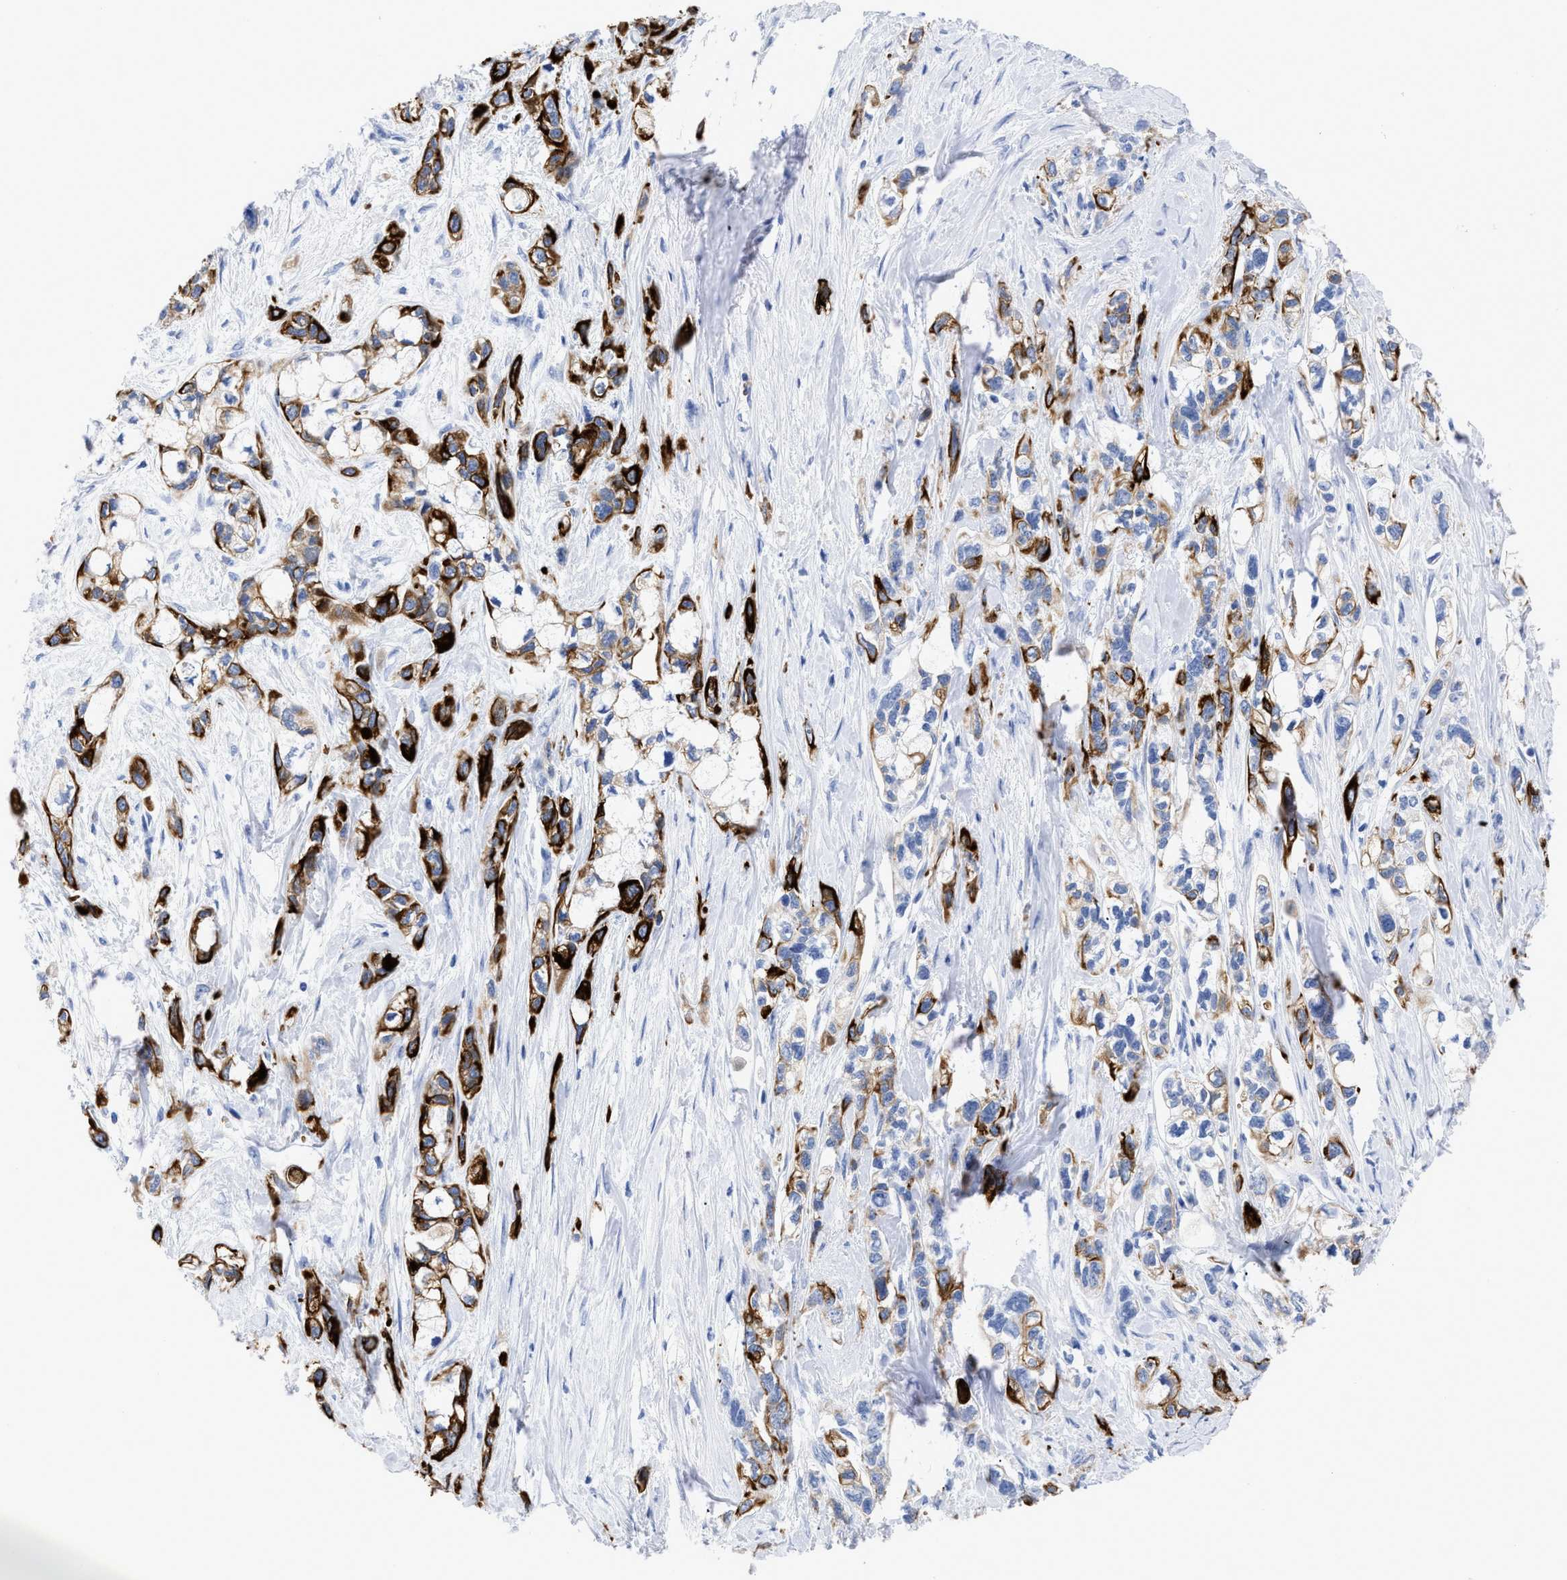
{"staining": {"intensity": "strong", "quantity": "25%-75%", "location": "cytoplasmic/membranous"}, "tissue": "pancreatic cancer", "cell_type": "Tumor cells", "image_type": "cancer", "snomed": [{"axis": "morphology", "description": "Adenocarcinoma, NOS"}, {"axis": "topography", "description": "Pancreas"}], "caption": "Pancreatic cancer (adenocarcinoma) stained with a protein marker exhibits strong staining in tumor cells.", "gene": "DUSP26", "patient": {"sex": "male", "age": 74}}